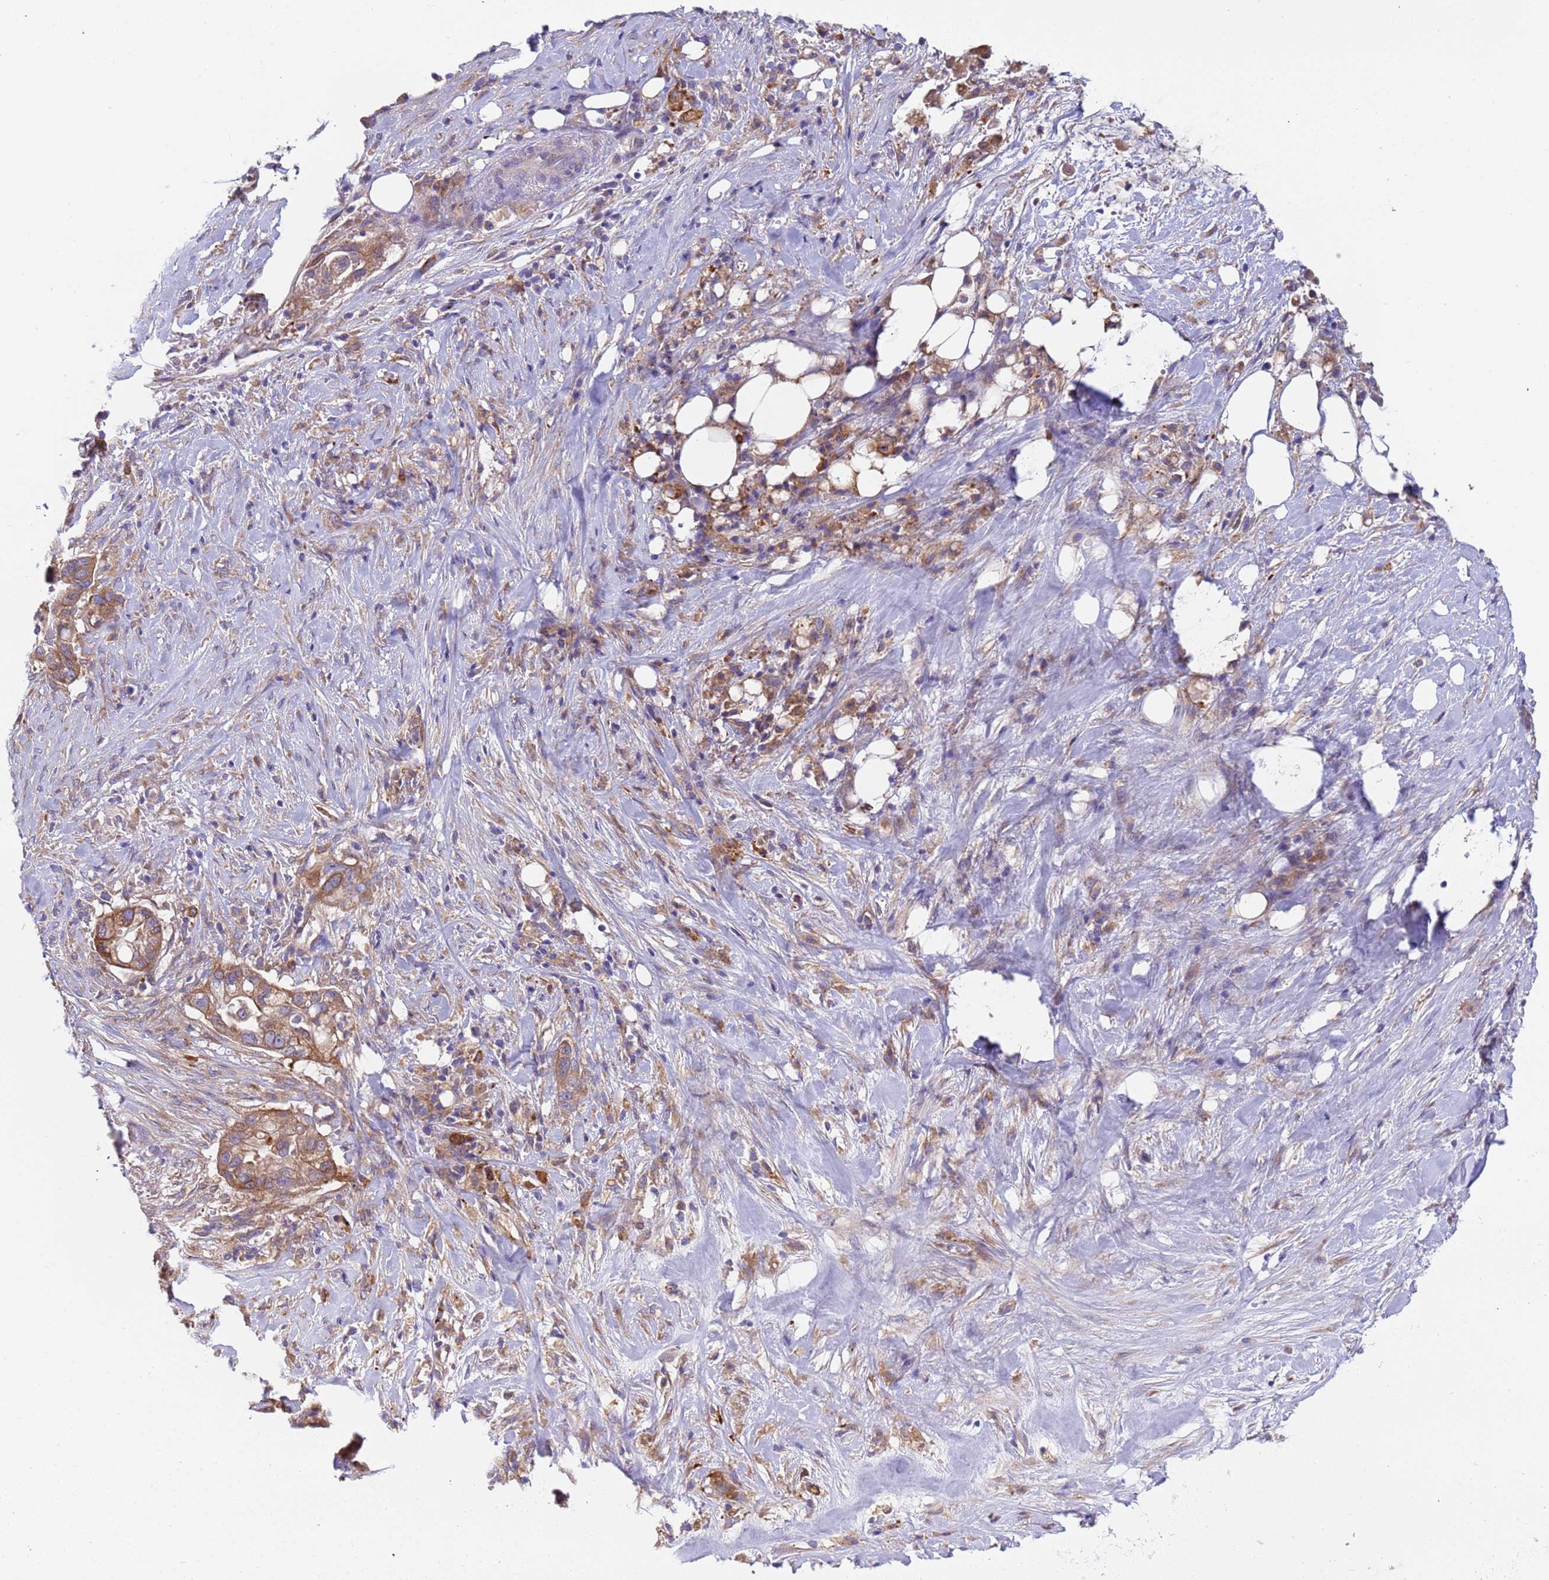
{"staining": {"intensity": "moderate", "quantity": ">75%", "location": "cytoplasmic/membranous"}, "tissue": "pancreatic cancer", "cell_type": "Tumor cells", "image_type": "cancer", "snomed": [{"axis": "morphology", "description": "Adenocarcinoma, NOS"}, {"axis": "topography", "description": "Pancreas"}], "caption": "A micrograph of human pancreatic cancer (adenocarcinoma) stained for a protein reveals moderate cytoplasmic/membranous brown staining in tumor cells.", "gene": "PAQR7", "patient": {"sex": "male", "age": 44}}